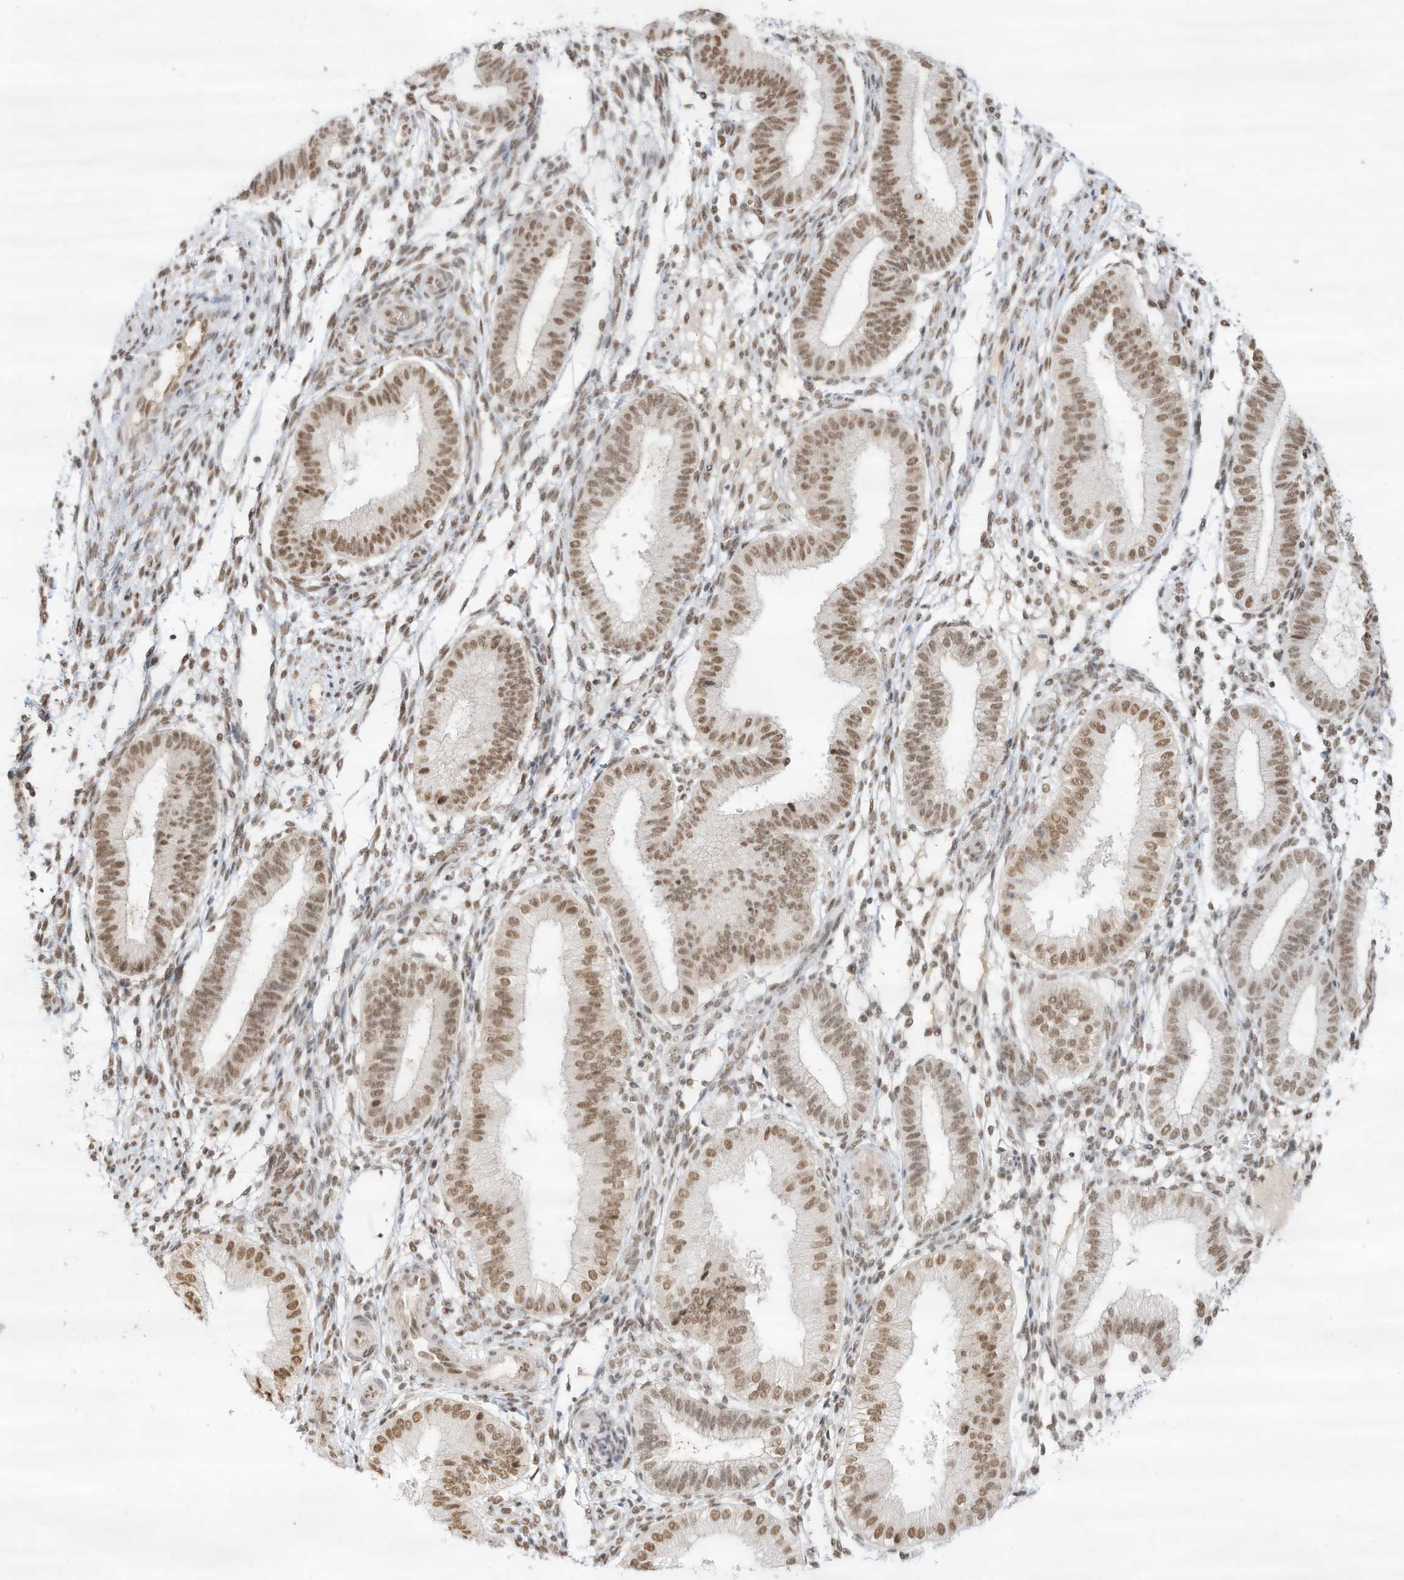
{"staining": {"intensity": "moderate", "quantity": "25%-75%", "location": "nuclear"}, "tissue": "endometrium", "cell_type": "Cells in endometrial stroma", "image_type": "normal", "snomed": [{"axis": "morphology", "description": "Normal tissue, NOS"}, {"axis": "topography", "description": "Endometrium"}], "caption": "Human endometrium stained with a protein marker shows moderate staining in cells in endometrial stroma.", "gene": "NHSL1", "patient": {"sex": "female", "age": 39}}